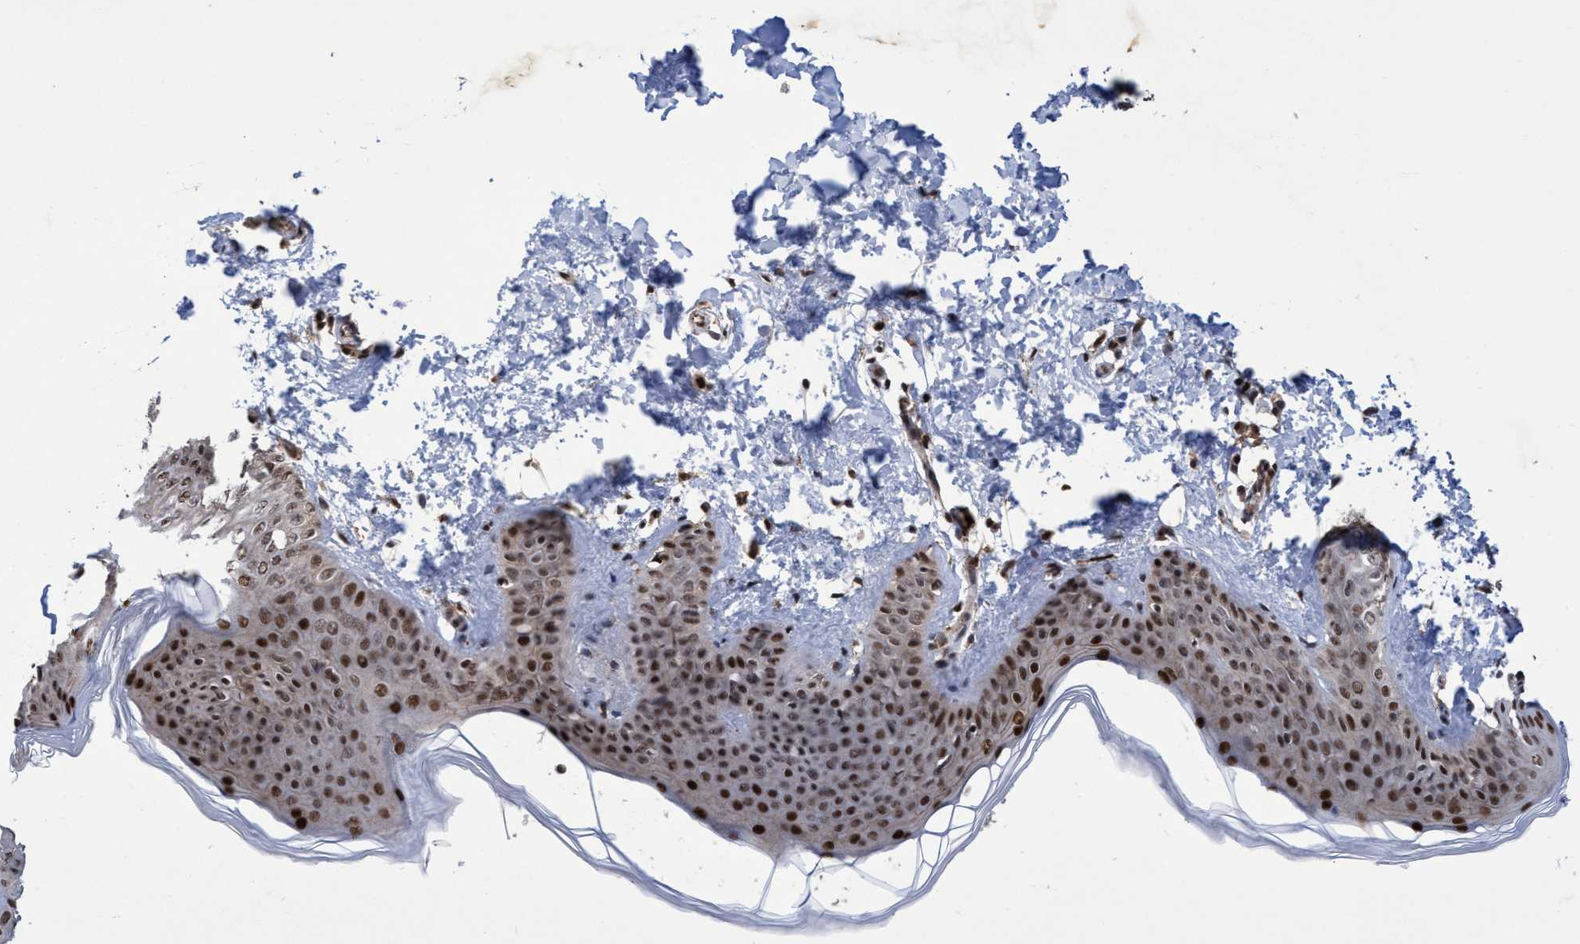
{"staining": {"intensity": "strong", "quantity": ">75%", "location": "cytoplasmic/membranous"}, "tissue": "skin", "cell_type": "Fibroblasts", "image_type": "normal", "snomed": [{"axis": "morphology", "description": "Normal tissue, NOS"}, {"axis": "topography", "description": "Skin"}], "caption": "Immunohistochemical staining of normal human skin exhibits high levels of strong cytoplasmic/membranous positivity in about >75% of fibroblasts. The staining was performed using DAB (3,3'-diaminobenzidine) to visualize the protein expression in brown, while the nuclei were stained in blue with hematoxylin (Magnification: 20x).", "gene": "GTF2F1", "patient": {"sex": "female", "age": 17}}